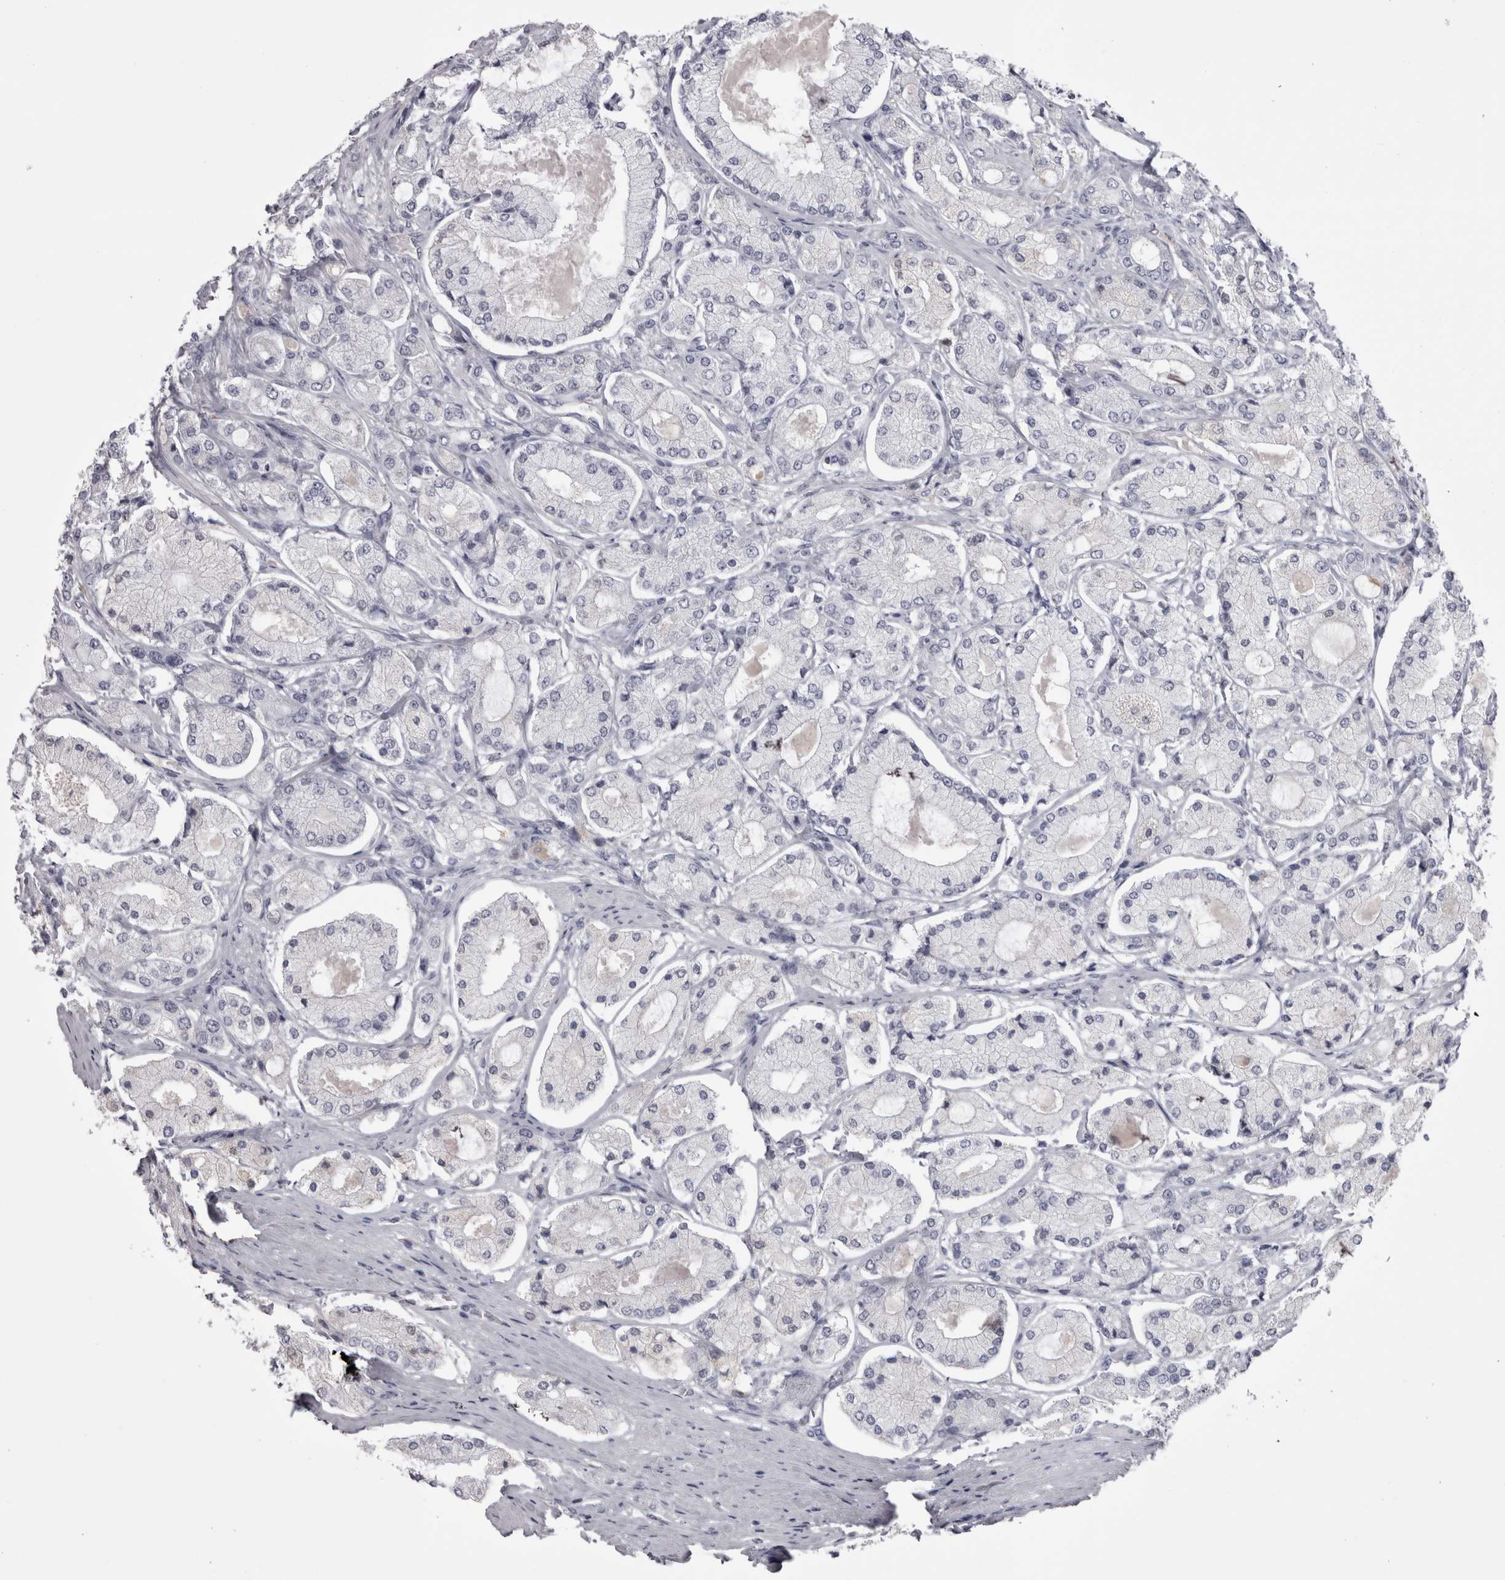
{"staining": {"intensity": "negative", "quantity": "none", "location": "none"}, "tissue": "prostate cancer", "cell_type": "Tumor cells", "image_type": "cancer", "snomed": [{"axis": "morphology", "description": "Adenocarcinoma, High grade"}, {"axis": "topography", "description": "Prostate"}], "caption": "Image shows no protein positivity in tumor cells of prostate cancer (adenocarcinoma (high-grade)) tissue.", "gene": "SAA4", "patient": {"sex": "male", "age": 65}}